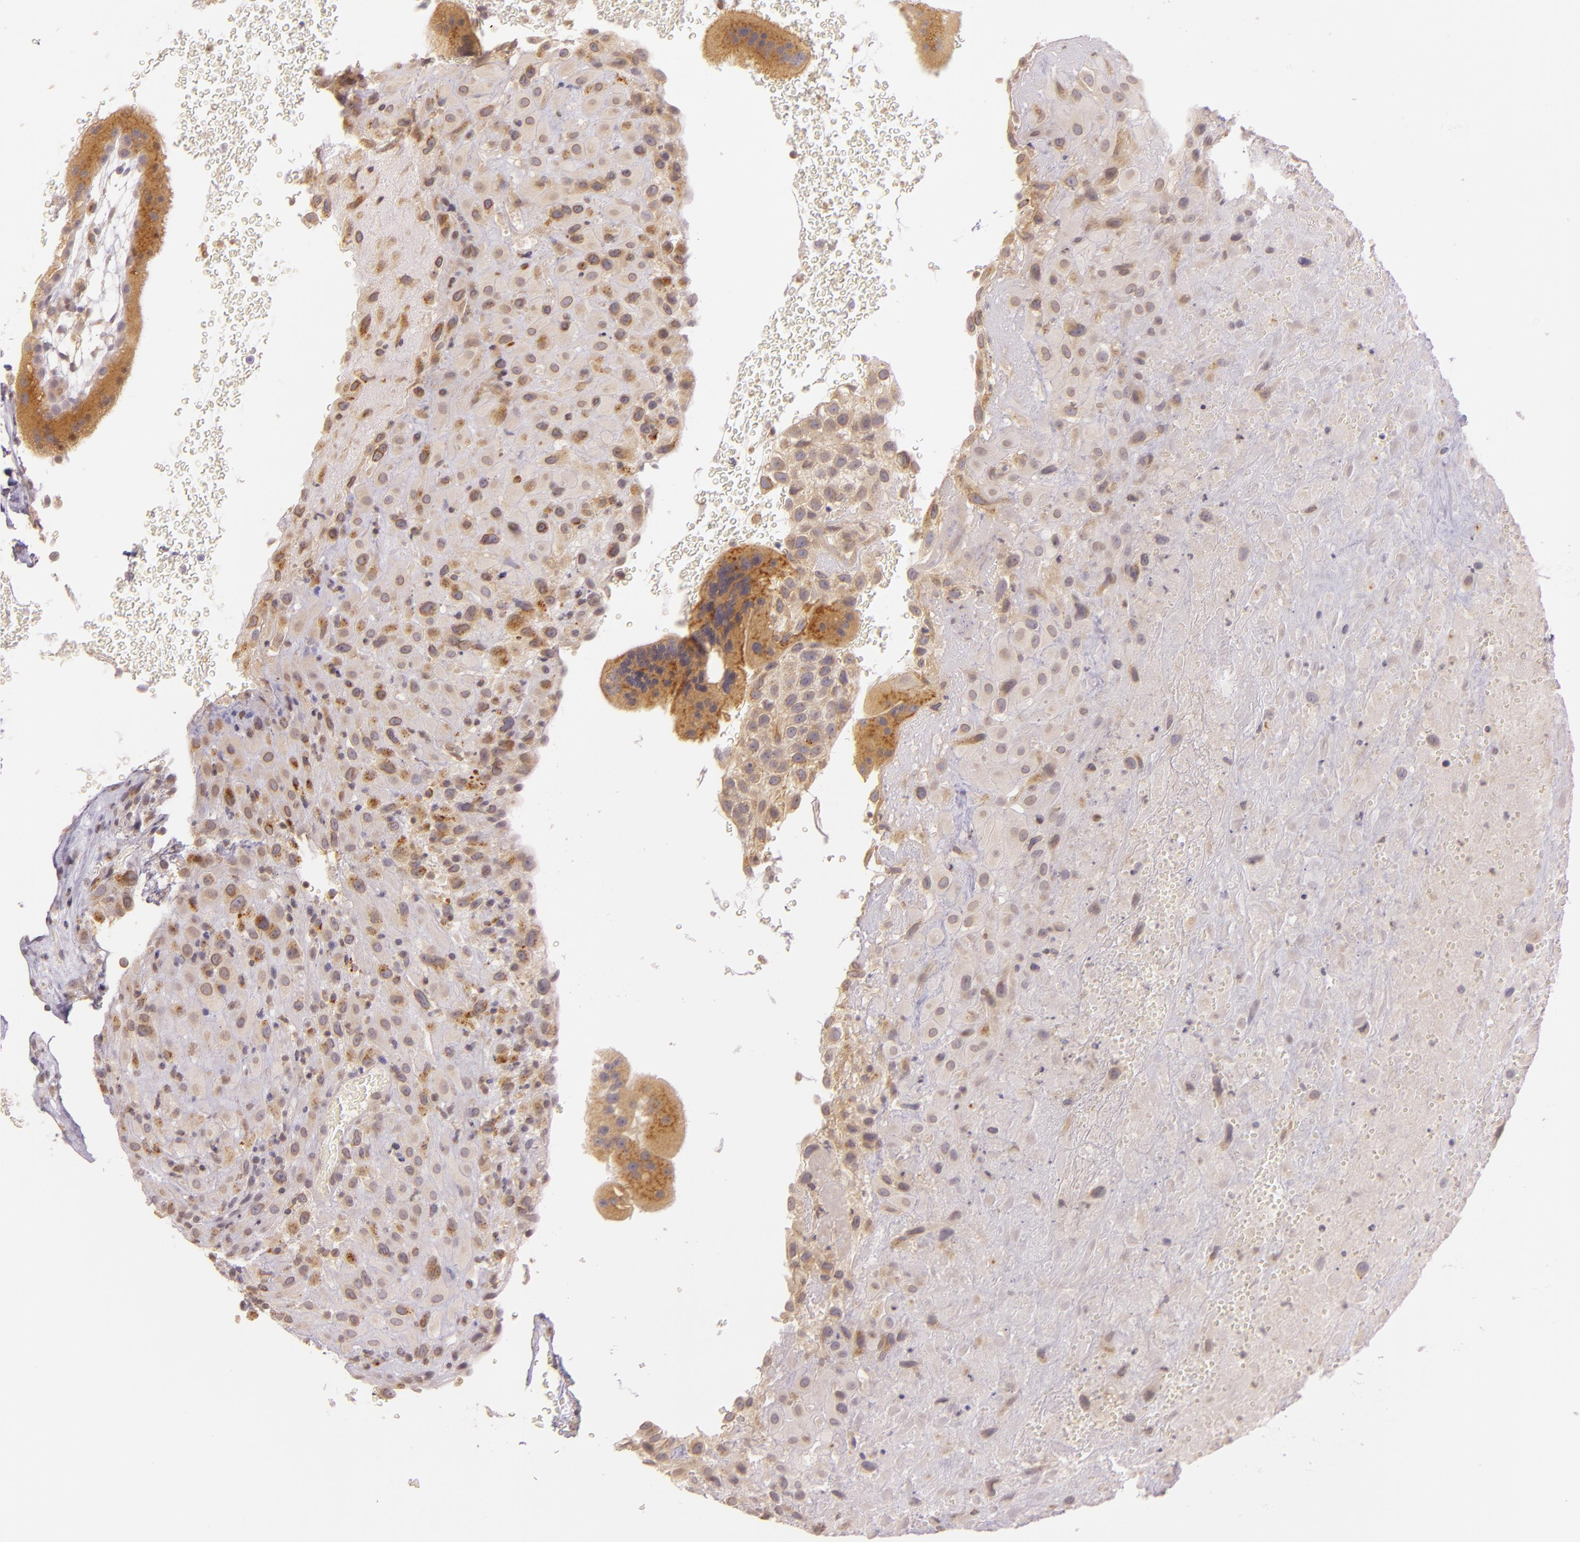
{"staining": {"intensity": "moderate", "quantity": ">75%", "location": "cytoplasmic/membranous"}, "tissue": "placenta", "cell_type": "Decidual cells", "image_type": "normal", "snomed": [{"axis": "morphology", "description": "Normal tissue, NOS"}, {"axis": "topography", "description": "Placenta"}], "caption": "IHC of normal human placenta displays medium levels of moderate cytoplasmic/membranous positivity in approximately >75% of decidual cells. Using DAB (brown) and hematoxylin (blue) stains, captured at high magnification using brightfield microscopy.", "gene": "LGMN", "patient": {"sex": "female", "age": 19}}